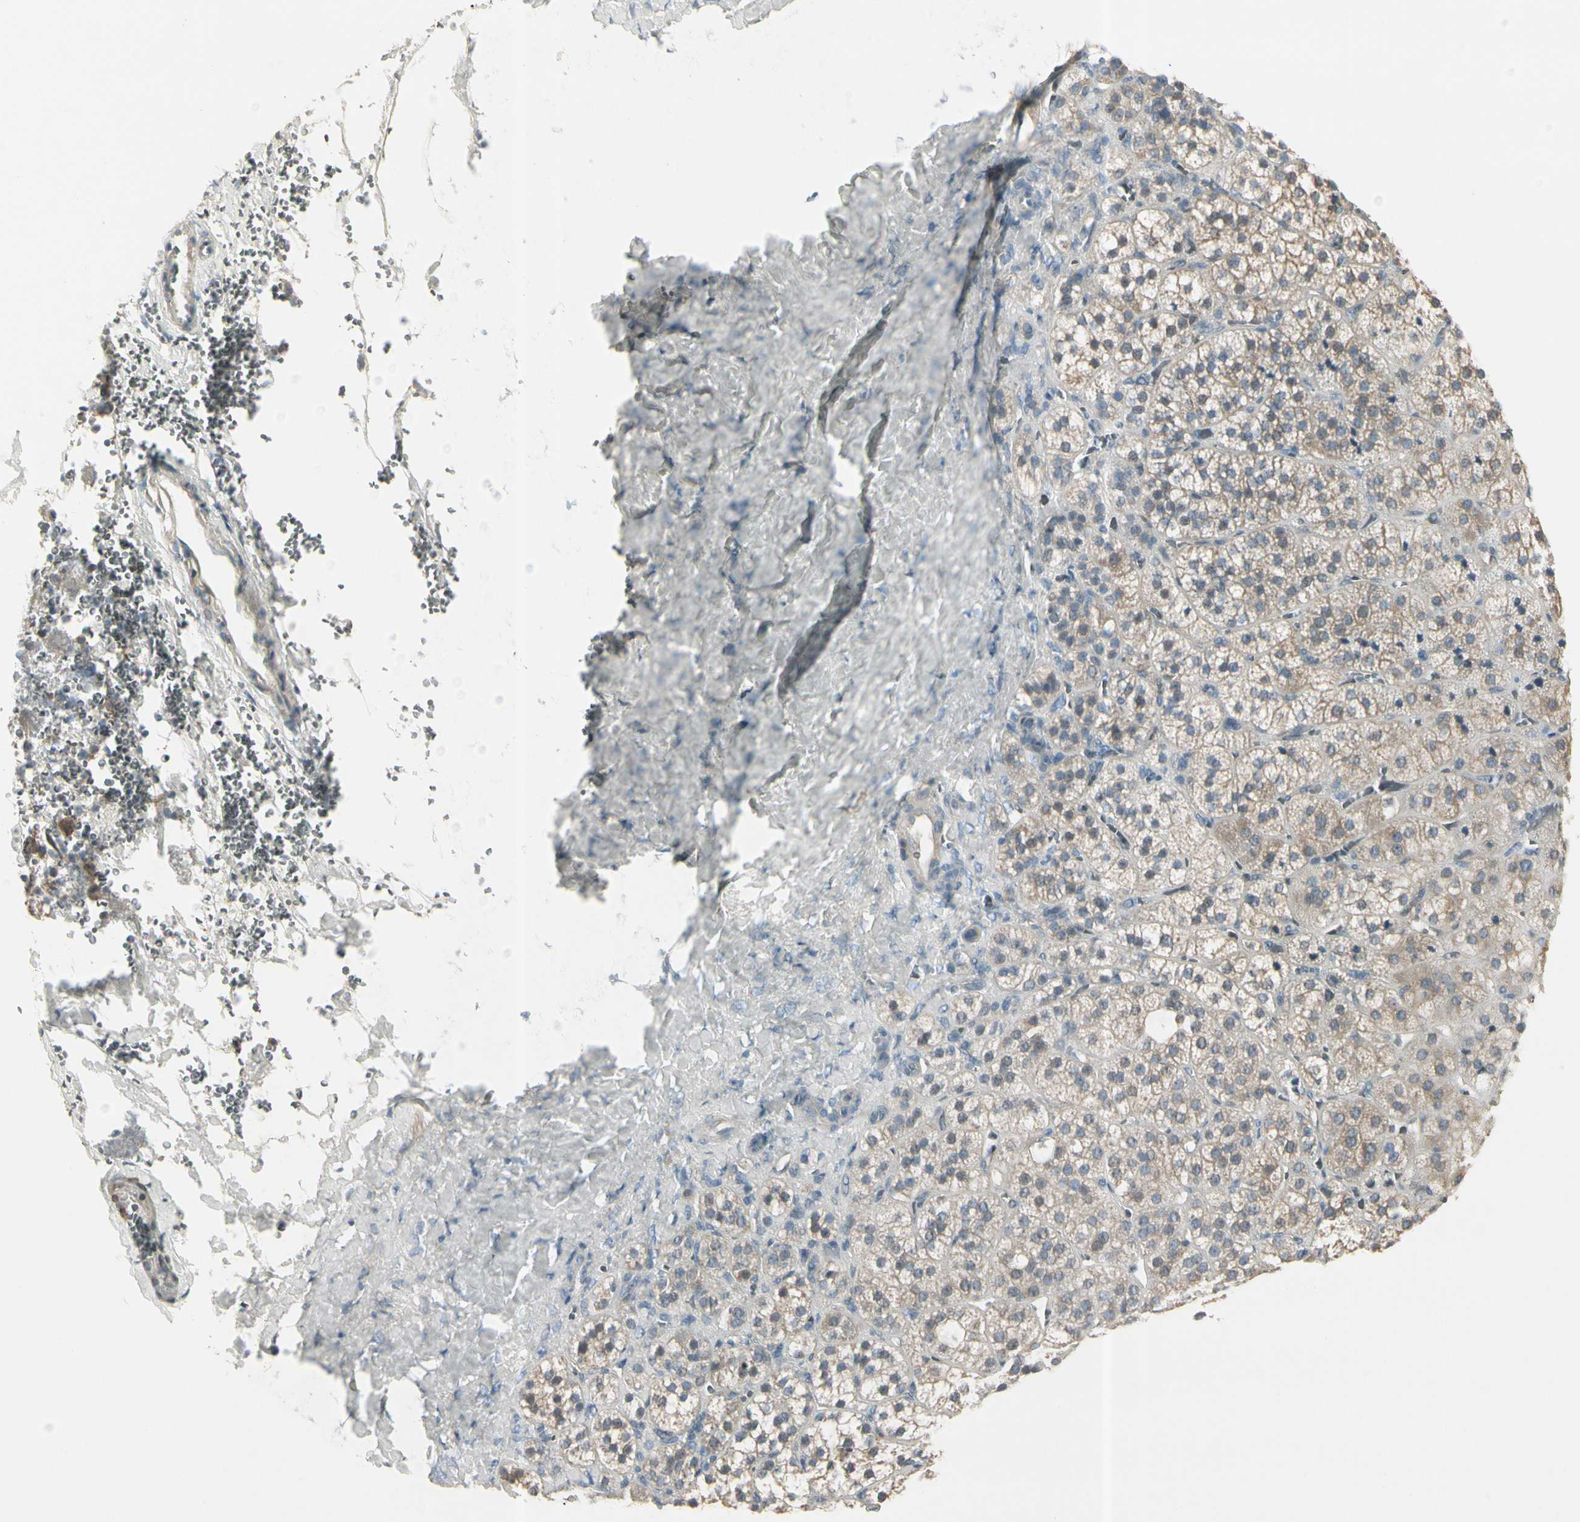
{"staining": {"intensity": "moderate", "quantity": ">75%", "location": "cytoplasmic/membranous"}, "tissue": "adrenal gland", "cell_type": "Glandular cells", "image_type": "normal", "snomed": [{"axis": "morphology", "description": "Normal tissue, NOS"}, {"axis": "topography", "description": "Adrenal gland"}], "caption": "A photomicrograph showing moderate cytoplasmic/membranous staining in about >75% of glandular cells in benign adrenal gland, as visualized by brown immunohistochemical staining.", "gene": "CYP2E1", "patient": {"sex": "female", "age": 71}}